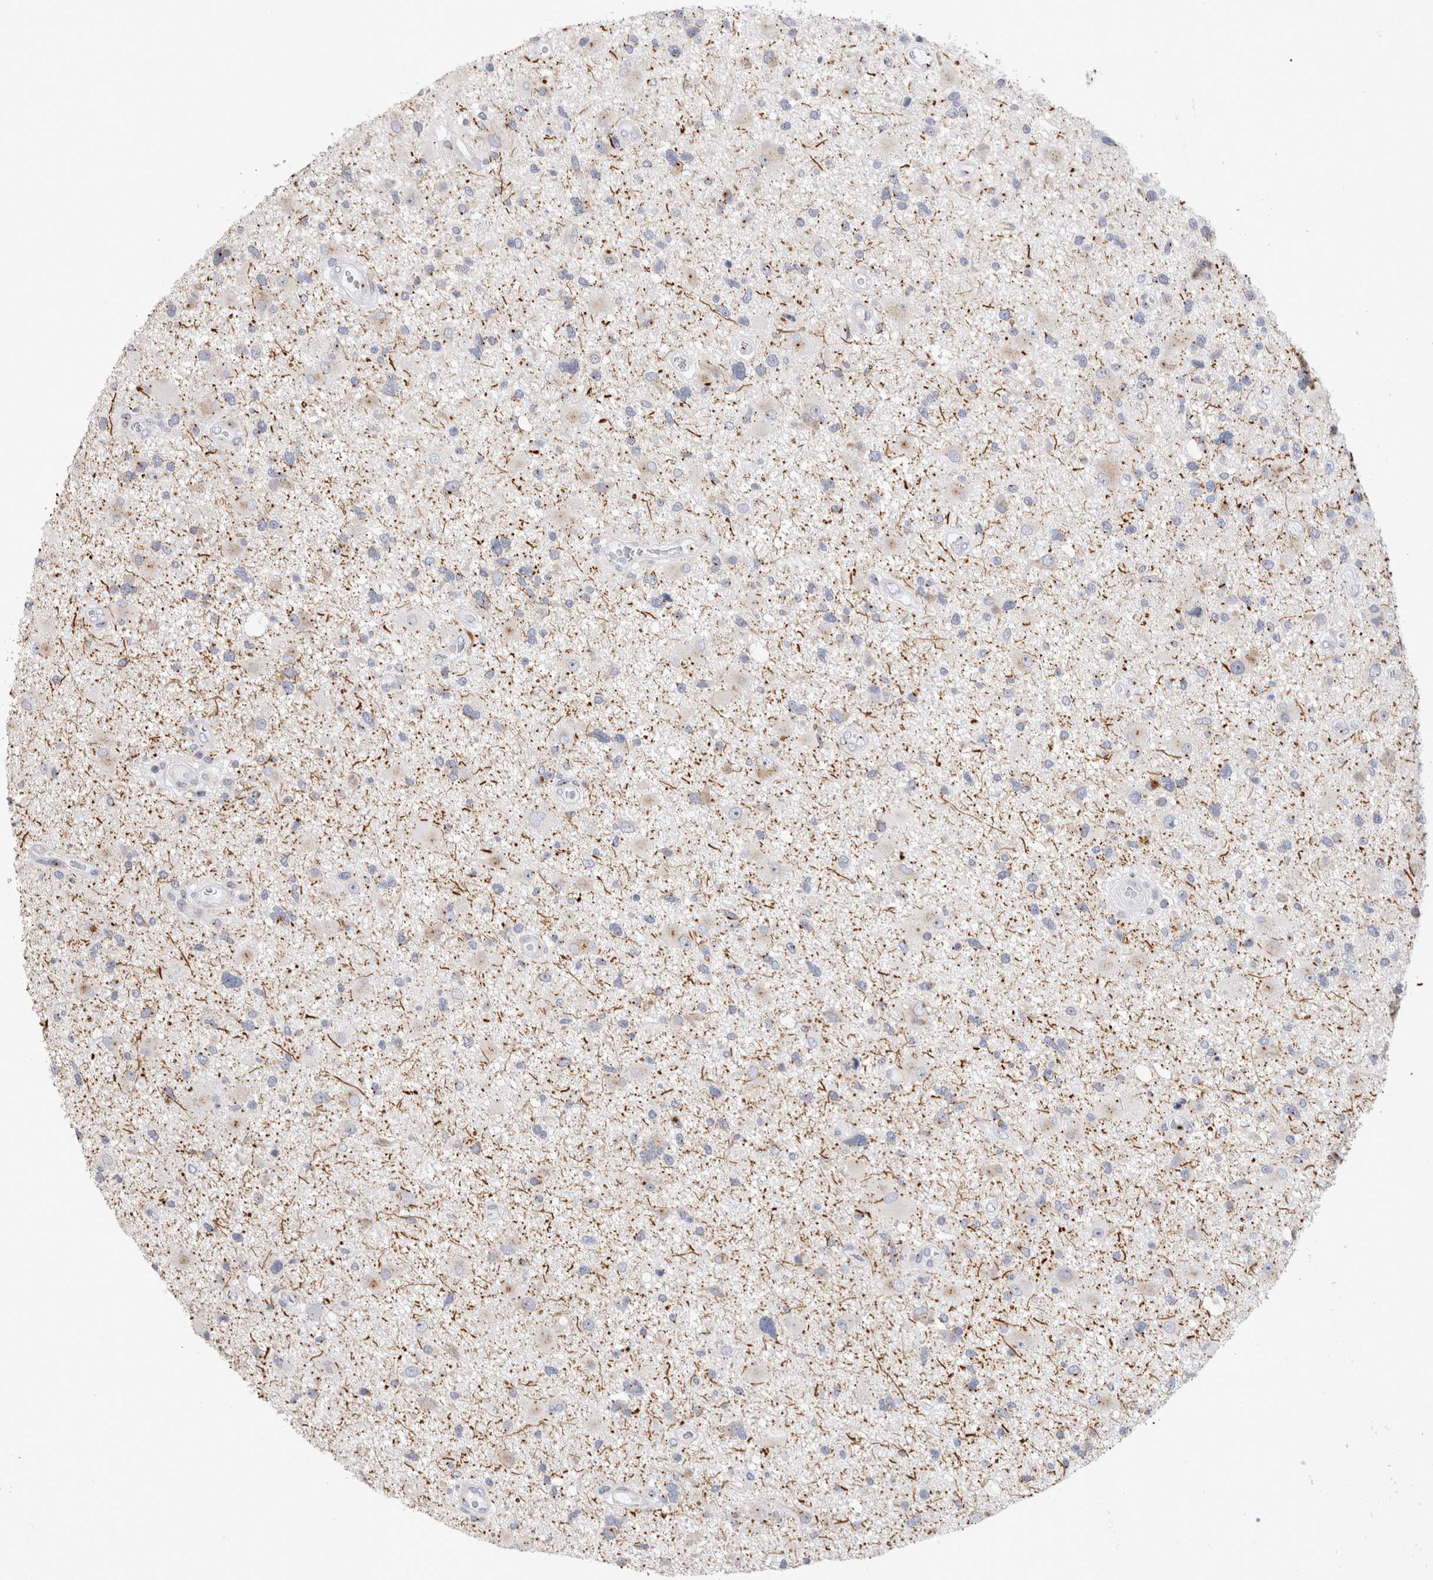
{"staining": {"intensity": "weak", "quantity": "<25%", "location": "cytoplasmic/membranous"}, "tissue": "glioma", "cell_type": "Tumor cells", "image_type": "cancer", "snomed": [{"axis": "morphology", "description": "Glioma, malignant, High grade"}, {"axis": "topography", "description": "Brain"}], "caption": "DAB immunohistochemical staining of high-grade glioma (malignant) exhibits no significant positivity in tumor cells.", "gene": "AKAP9", "patient": {"sex": "male", "age": 33}}